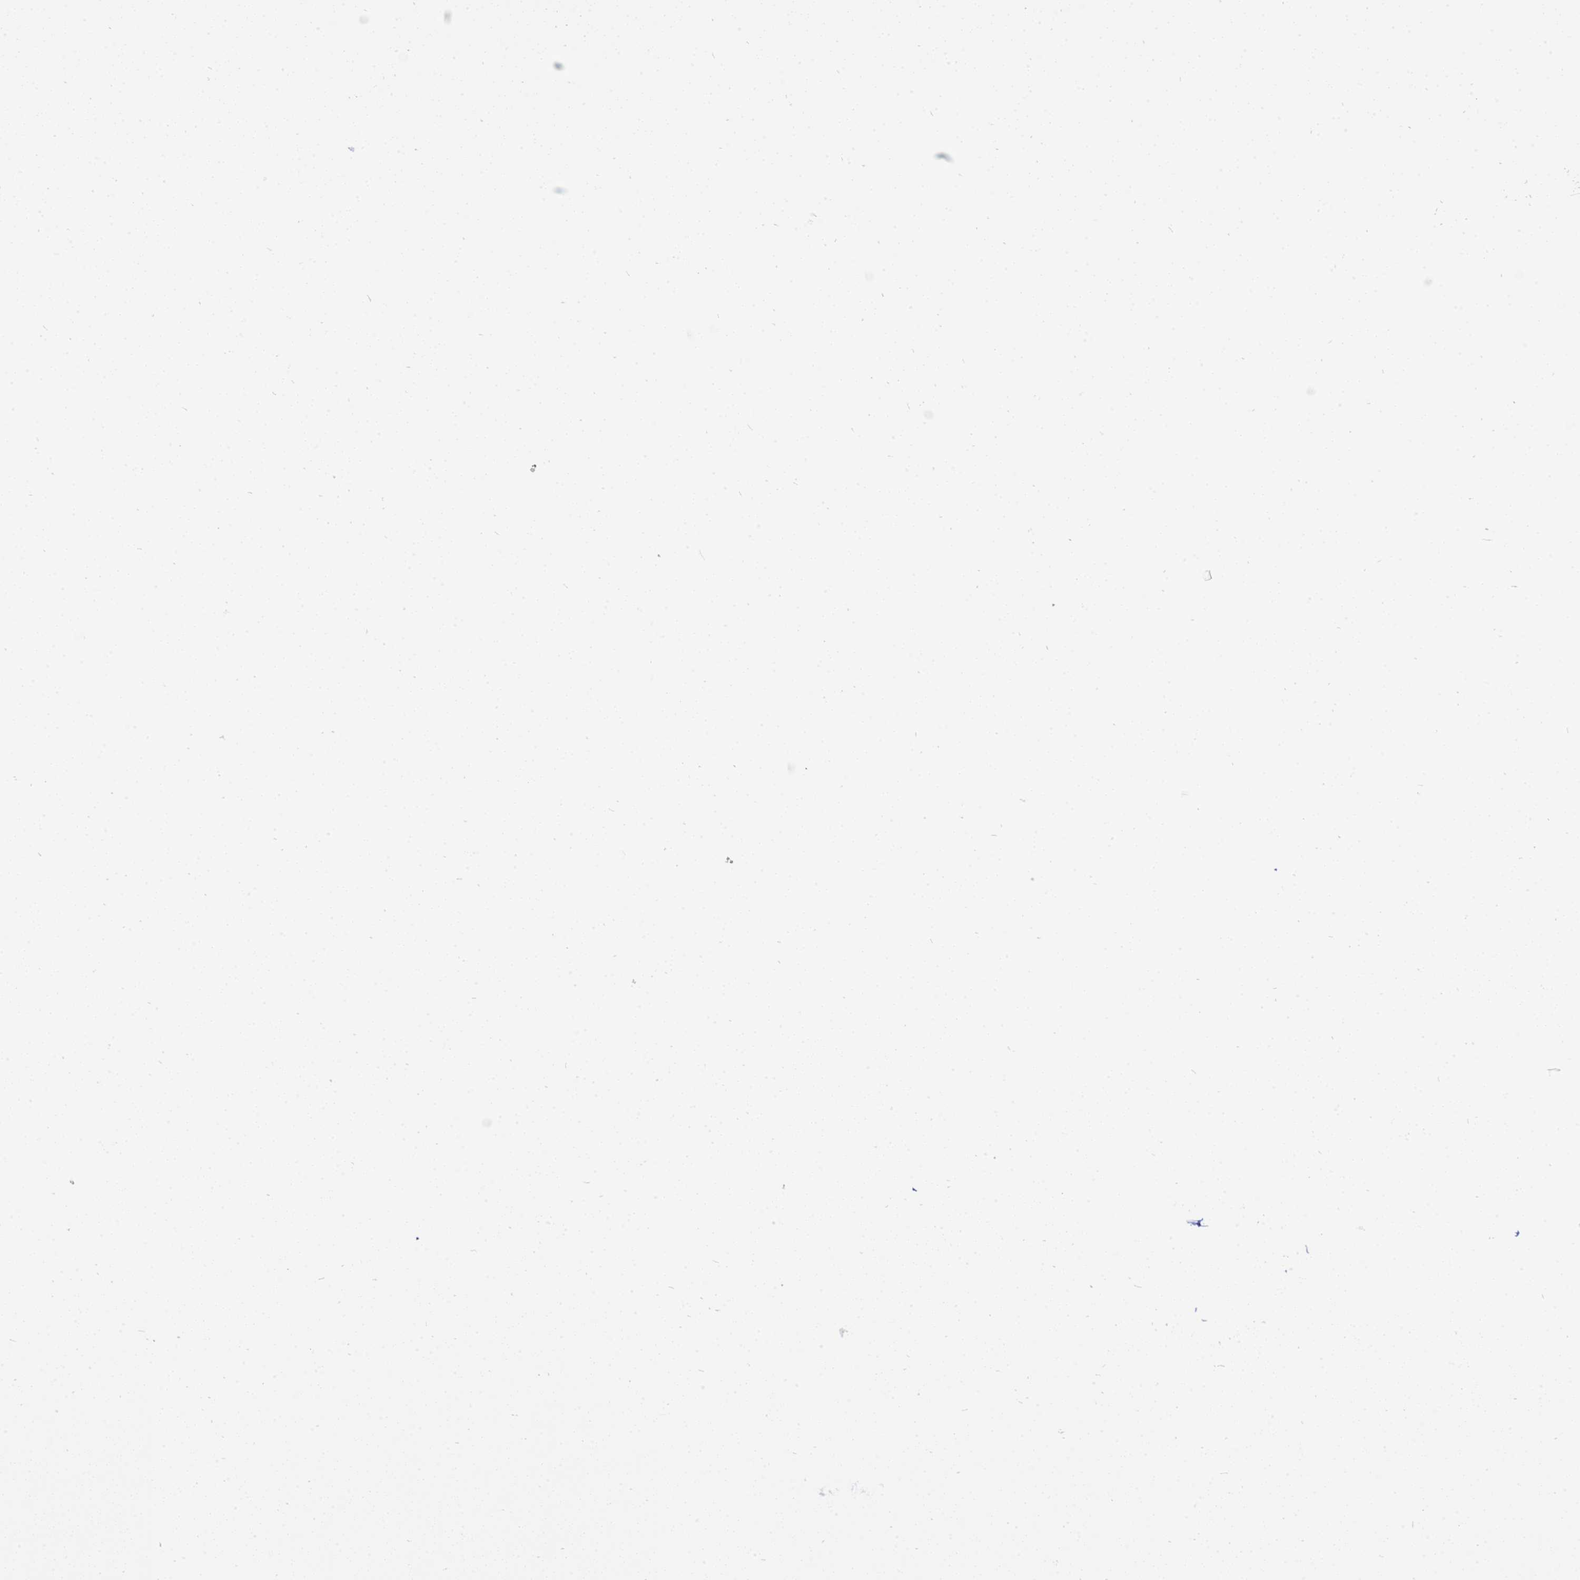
{"staining": {"intensity": "negative", "quantity": "none", "location": "none"}, "tissue": "pancreatic cancer", "cell_type": "Tumor cells", "image_type": "cancer", "snomed": [{"axis": "morphology", "description": "Adenocarcinoma, NOS"}, {"axis": "topography", "description": "Pancreas"}], "caption": "Immunohistochemistry micrograph of neoplastic tissue: adenocarcinoma (pancreatic) stained with DAB (3,3'-diaminobenzidine) demonstrates no significant protein expression in tumor cells.", "gene": "BEST2", "patient": {"sex": "male", "age": 79}}